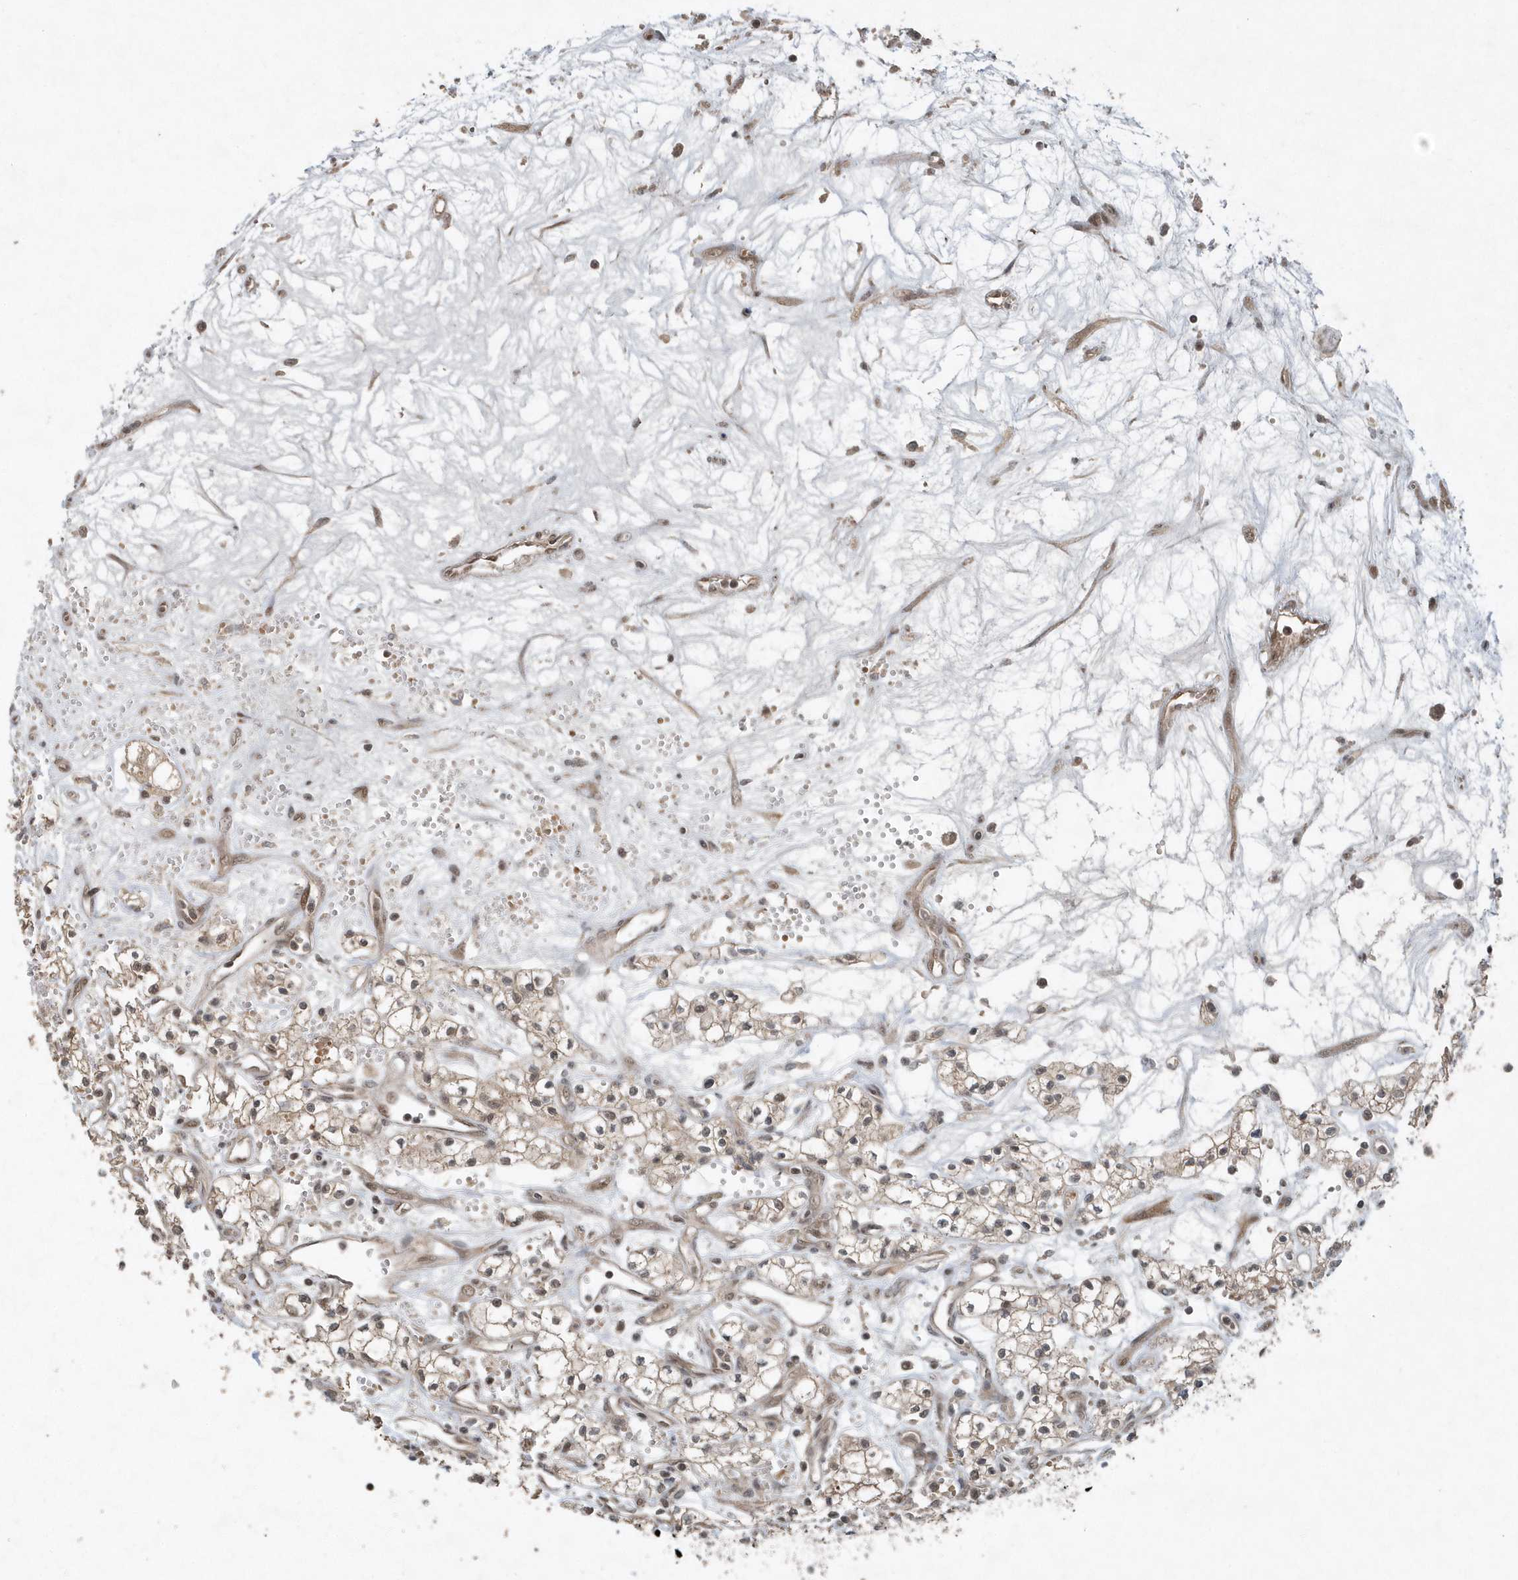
{"staining": {"intensity": "weak", "quantity": "<25%", "location": "cytoplasmic/membranous"}, "tissue": "renal cancer", "cell_type": "Tumor cells", "image_type": "cancer", "snomed": [{"axis": "morphology", "description": "Adenocarcinoma, NOS"}, {"axis": "topography", "description": "Kidney"}], "caption": "An immunohistochemistry (IHC) micrograph of renal cancer (adenocarcinoma) is shown. There is no staining in tumor cells of renal cancer (adenocarcinoma).", "gene": "QTRT2", "patient": {"sex": "male", "age": 59}}